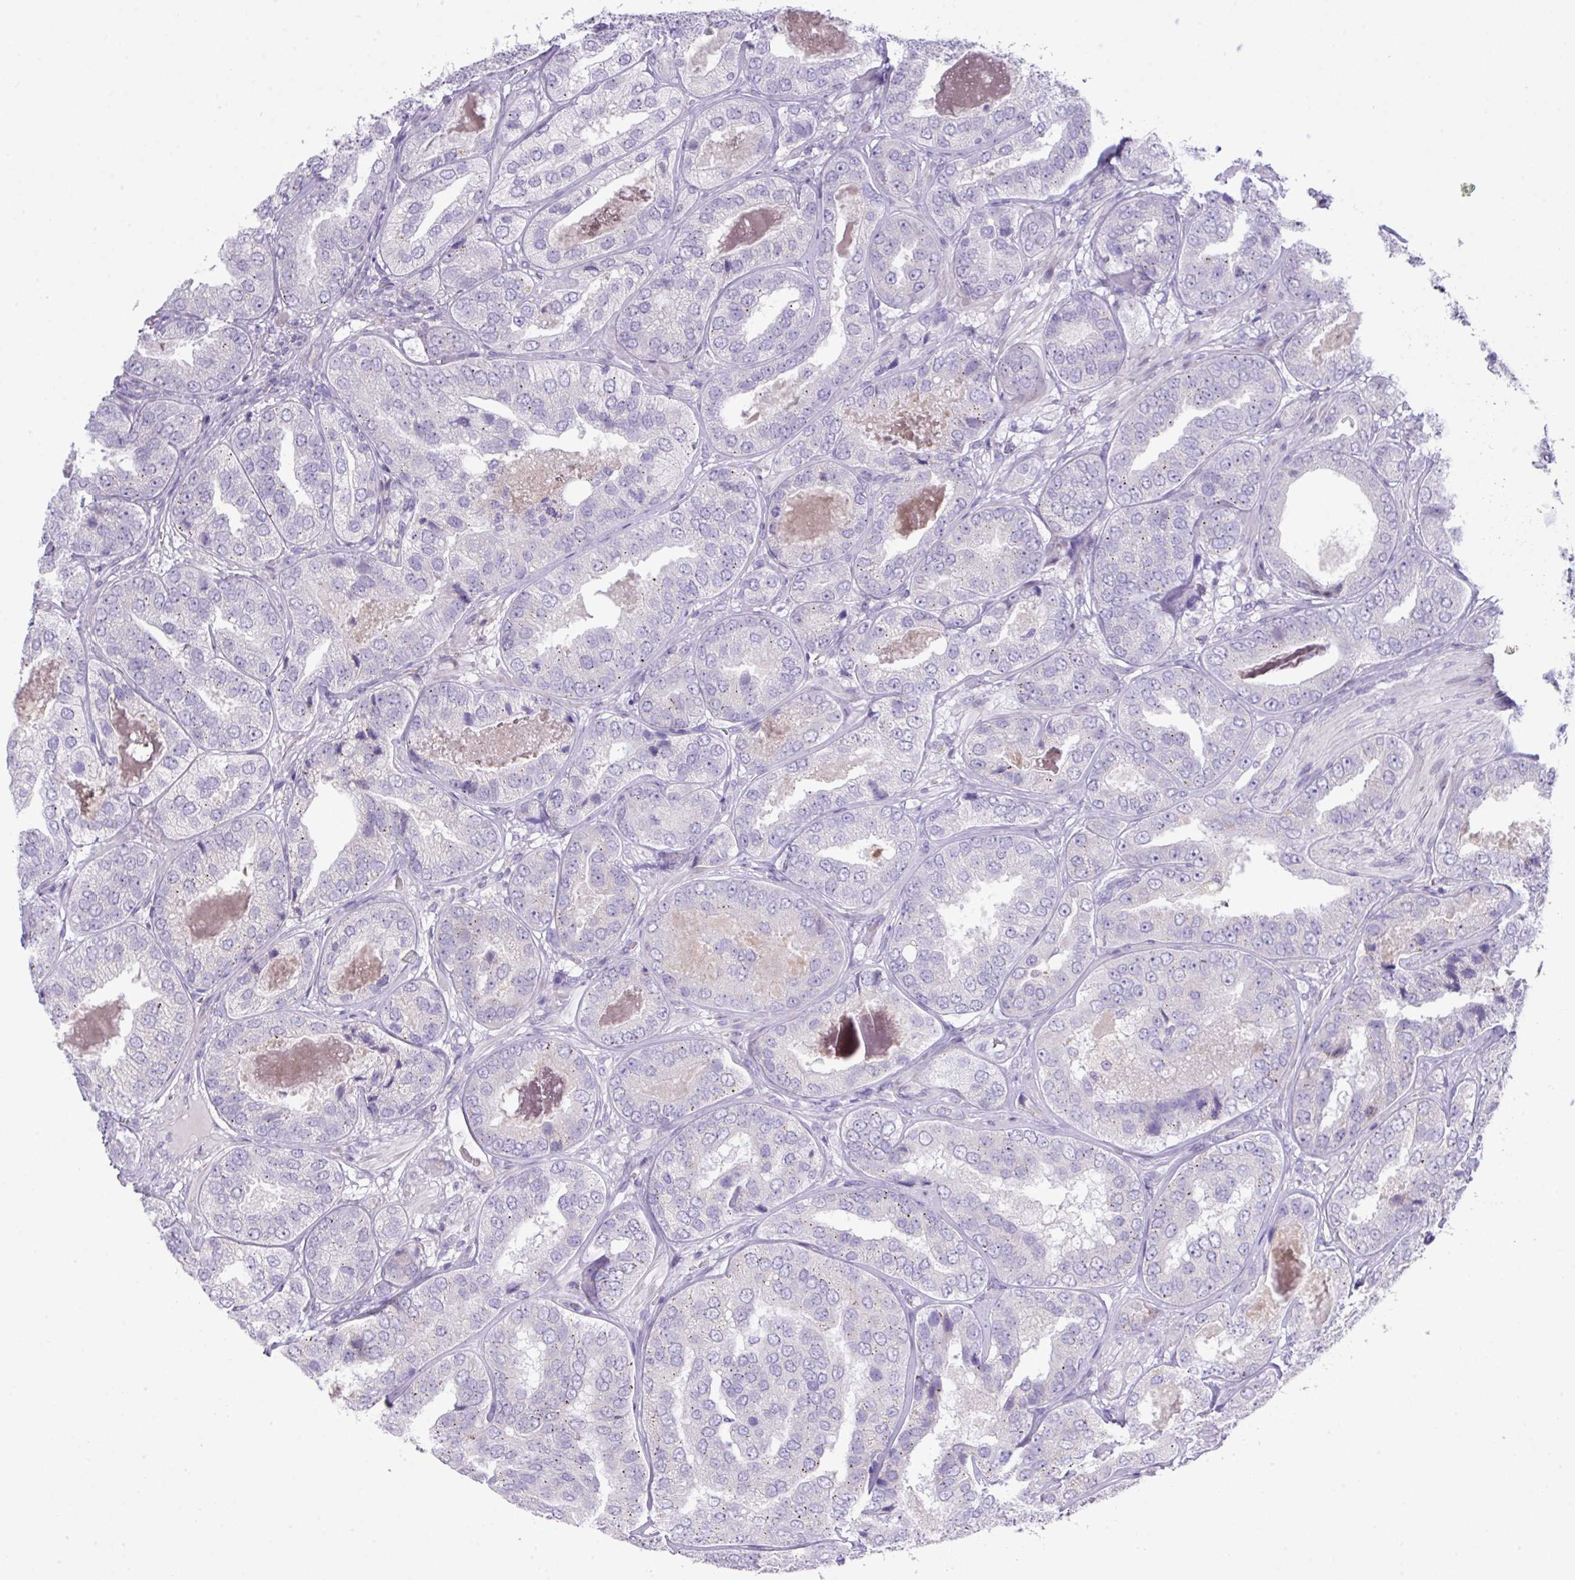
{"staining": {"intensity": "moderate", "quantity": "<25%", "location": "cytoplasmic/membranous"}, "tissue": "prostate cancer", "cell_type": "Tumor cells", "image_type": "cancer", "snomed": [{"axis": "morphology", "description": "Adenocarcinoma, High grade"}, {"axis": "topography", "description": "Prostate"}], "caption": "High-grade adenocarcinoma (prostate) stained for a protein reveals moderate cytoplasmic/membranous positivity in tumor cells. Nuclei are stained in blue.", "gene": "ANKRD13B", "patient": {"sex": "male", "age": 63}}